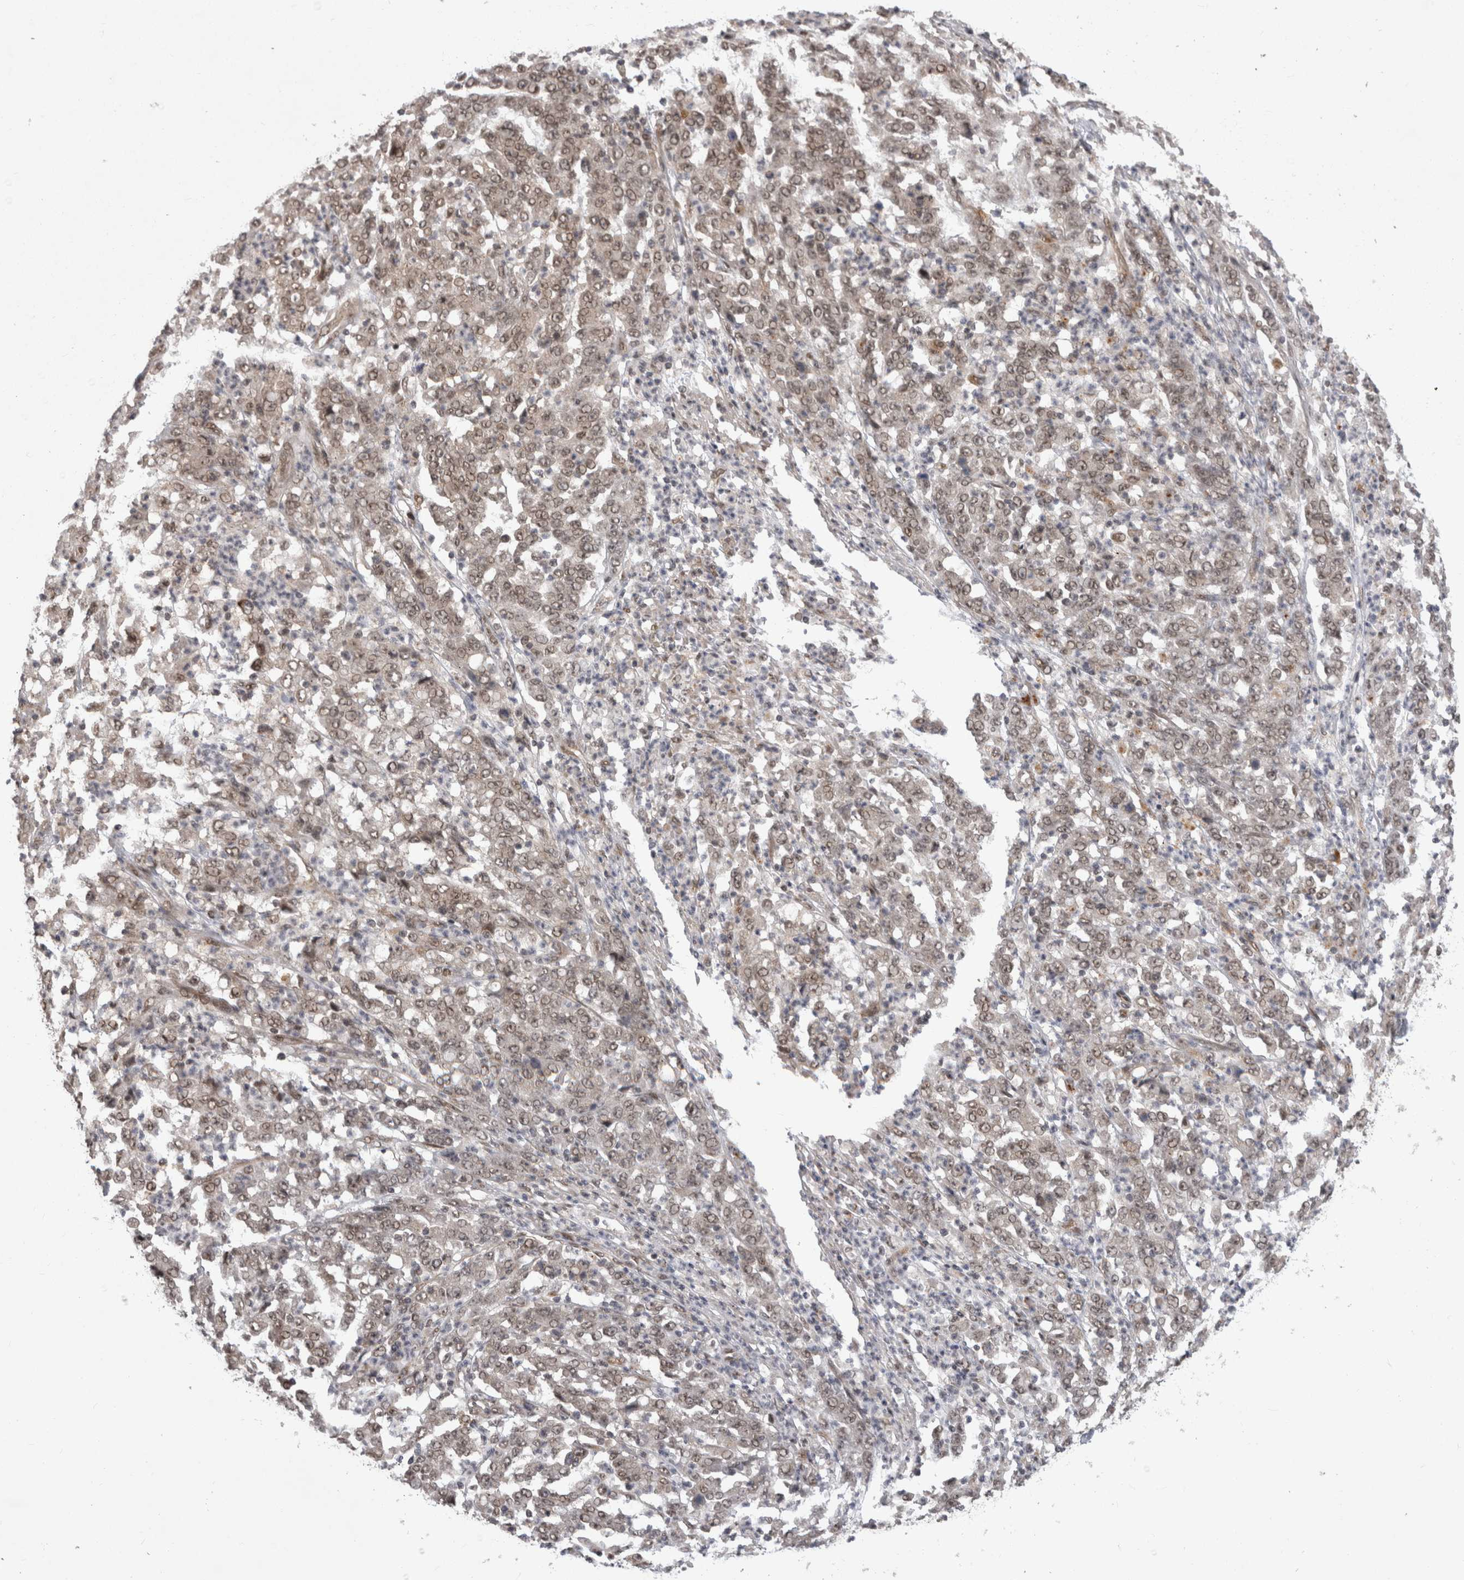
{"staining": {"intensity": "weak", "quantity": "25%-75%", "location": "cytoplasmic/membranous,nuclear"}, "tissue": "stomach cancer", "cell_type": "Tumor cells", "image_type": "cancer", "snomed": [{"axis": "morphology", "description": "Adenocarcinoma, NOS"}, {"axis": "topography", "description": "Stomach, lower"}], "caption": "A low amount of weak cytoplasmic/membranous and nuclear expression is present in approximately 25%-75% of tumor cells in stomach cancer tissue.", "gene": "MTBP", "patient": {"sex": "female", "age": 71}}